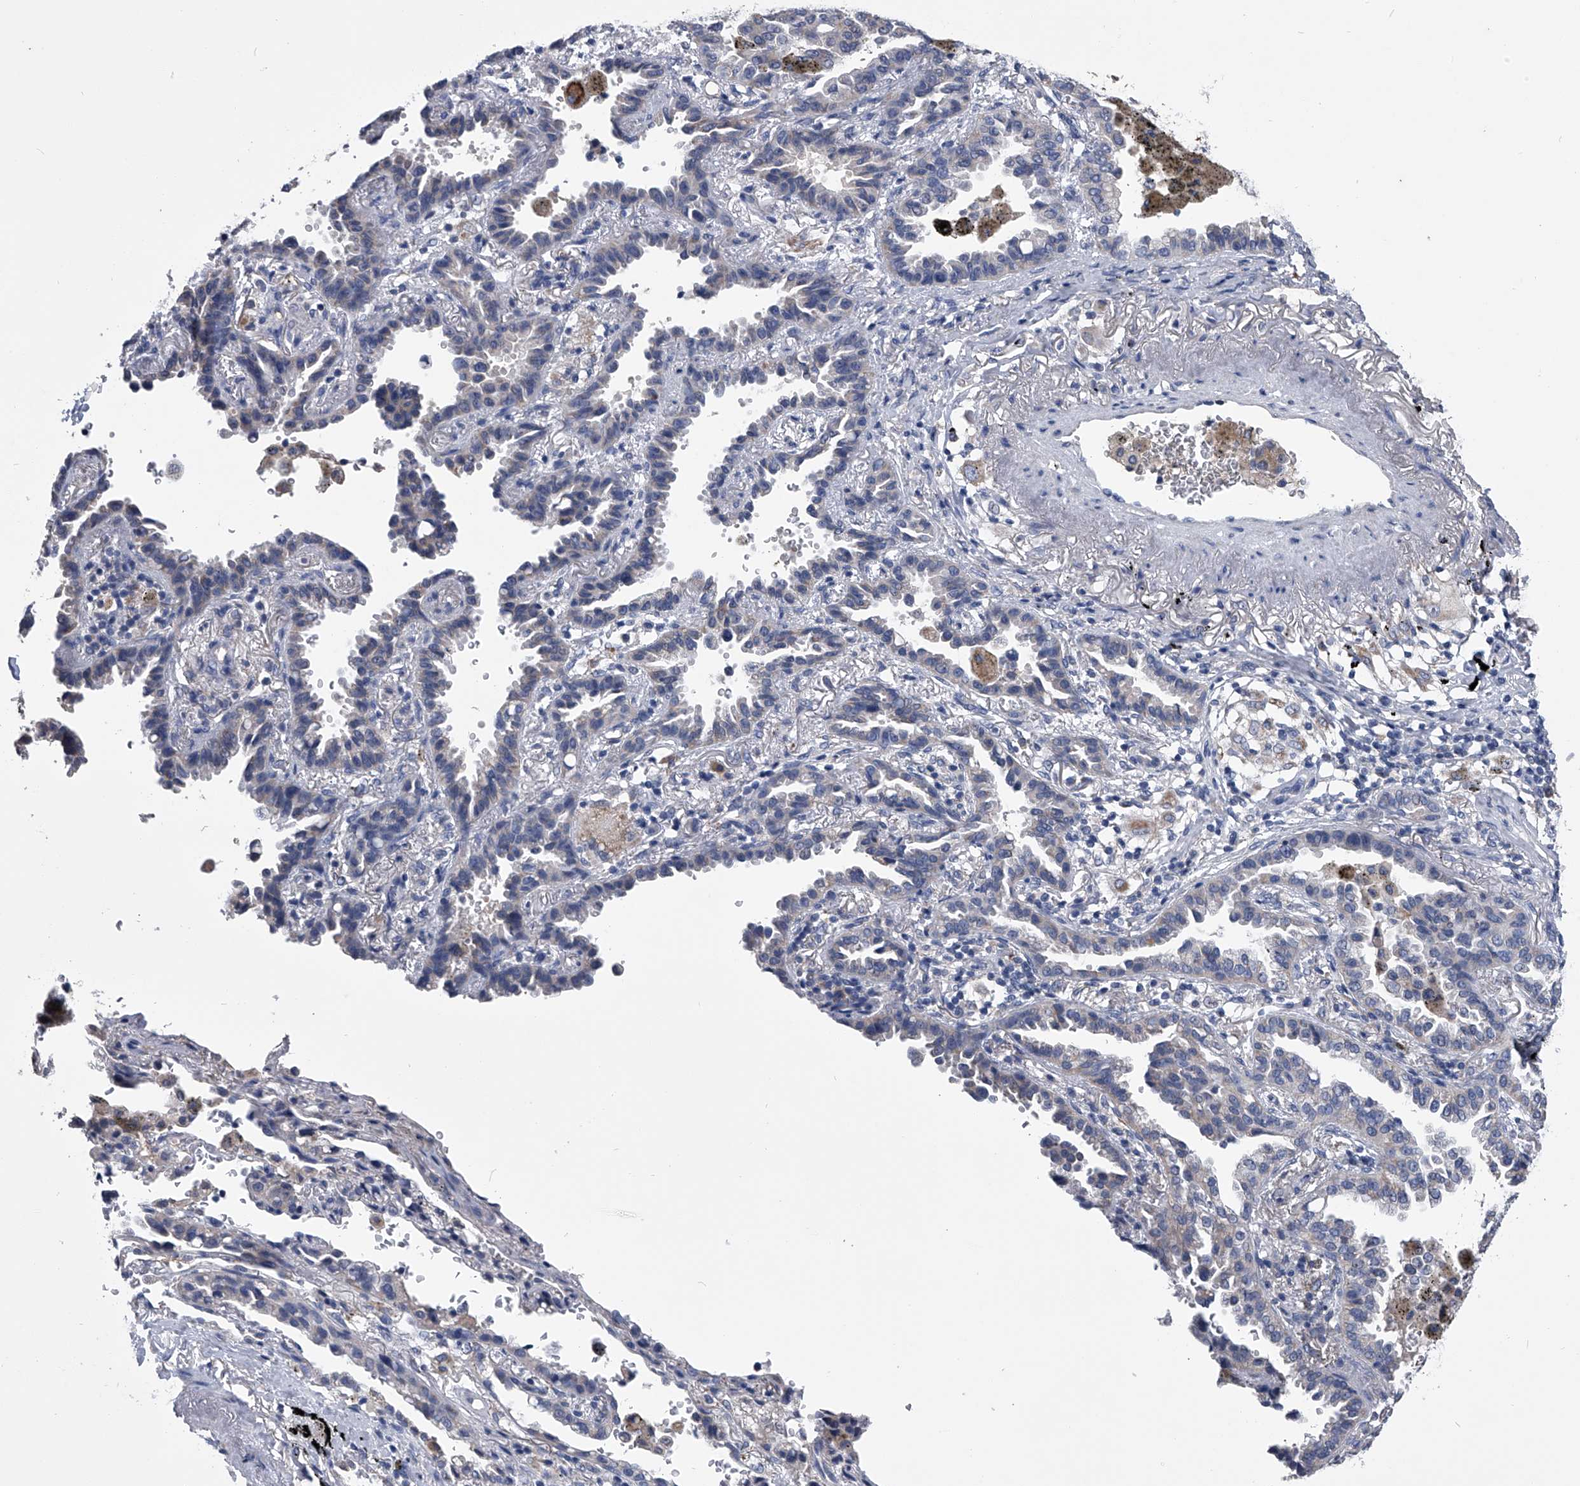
{"staining": {"intensity": "negative", "quantity": "none", "location": "none"}, "tissue": "lung cancer", "cell_type": "Tumor cells", "image_type": "cancer", "snomed": [{"axis": "morphology", "description": "Normal tissue, NOS"}, {"axis": "morphology", "description": "Adenocarcinoma, NOS"}, {"axis": "topography", "description": "Lung"}], "caption": "DAB immunohistochemical staining of adenocarcinoma (lung) displays no significant expression in tumor cells. (DAB immunohistochemistry visualized using brightfield microscopy, high magnification).", "gene": "OAT", "patient": {"sex": "male", "age": 59}}